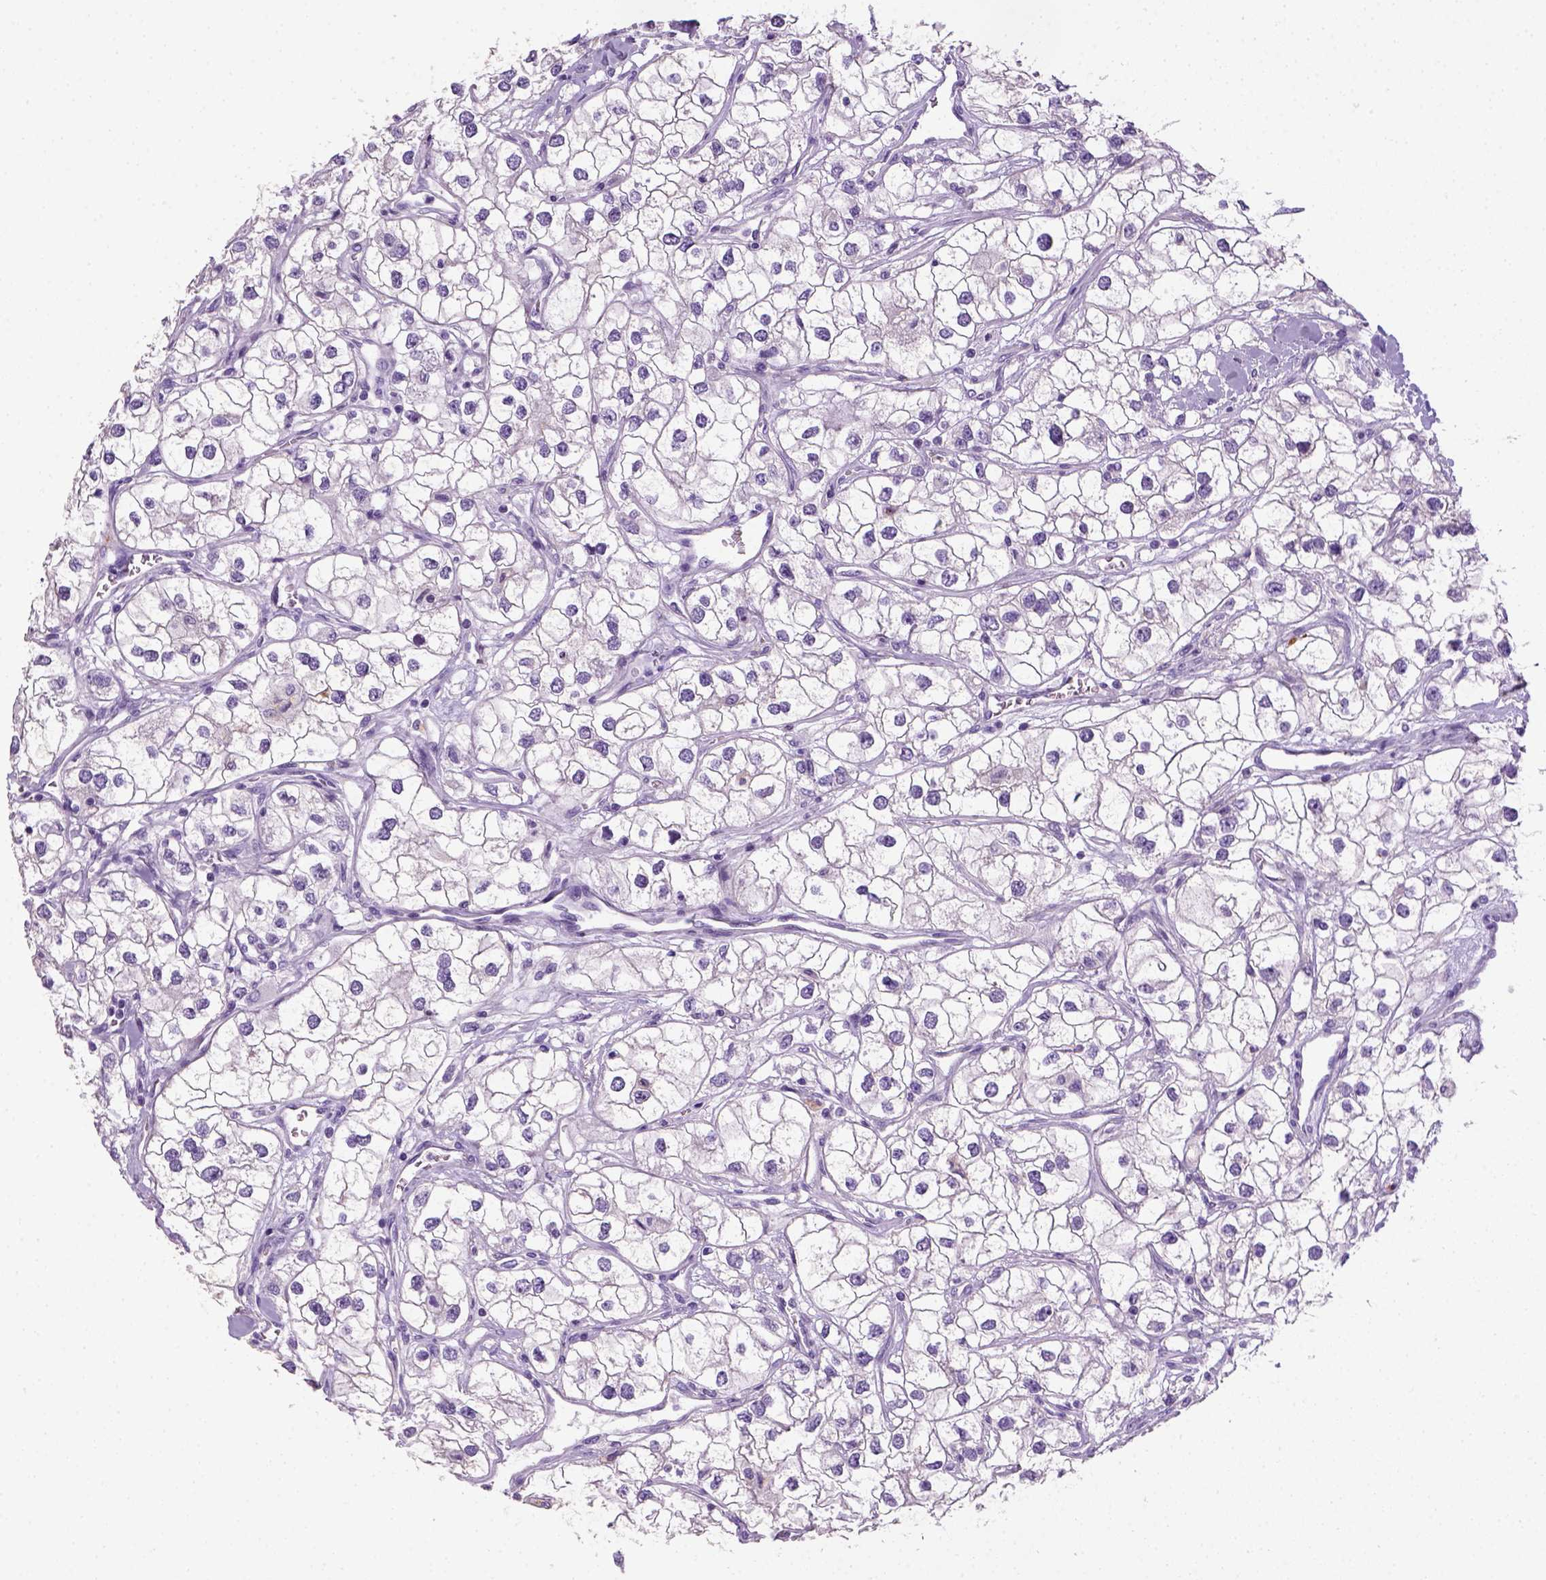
{"staining": {"intensity": "negative", "quantity": "none", "location": "none"}, "tissue": "renal cancer", "cell_type": "Tumor cells", "image_type": "cancer", "snomed": [{"axis": "morphology", "description": "Adenocarcinoma, NOS"}, {"axis": "topography", "description": "Kidney"}], "caption": "High power microscopy histopathology image of an IHC histopathology image of renal cancer, revealing no significant expression in tumor cells. (Immunohistochemistry (ihc), brightfield microscopy, high magnification).", "gene": "KRT71", "patient": {"sex": "male", "age": 59}}